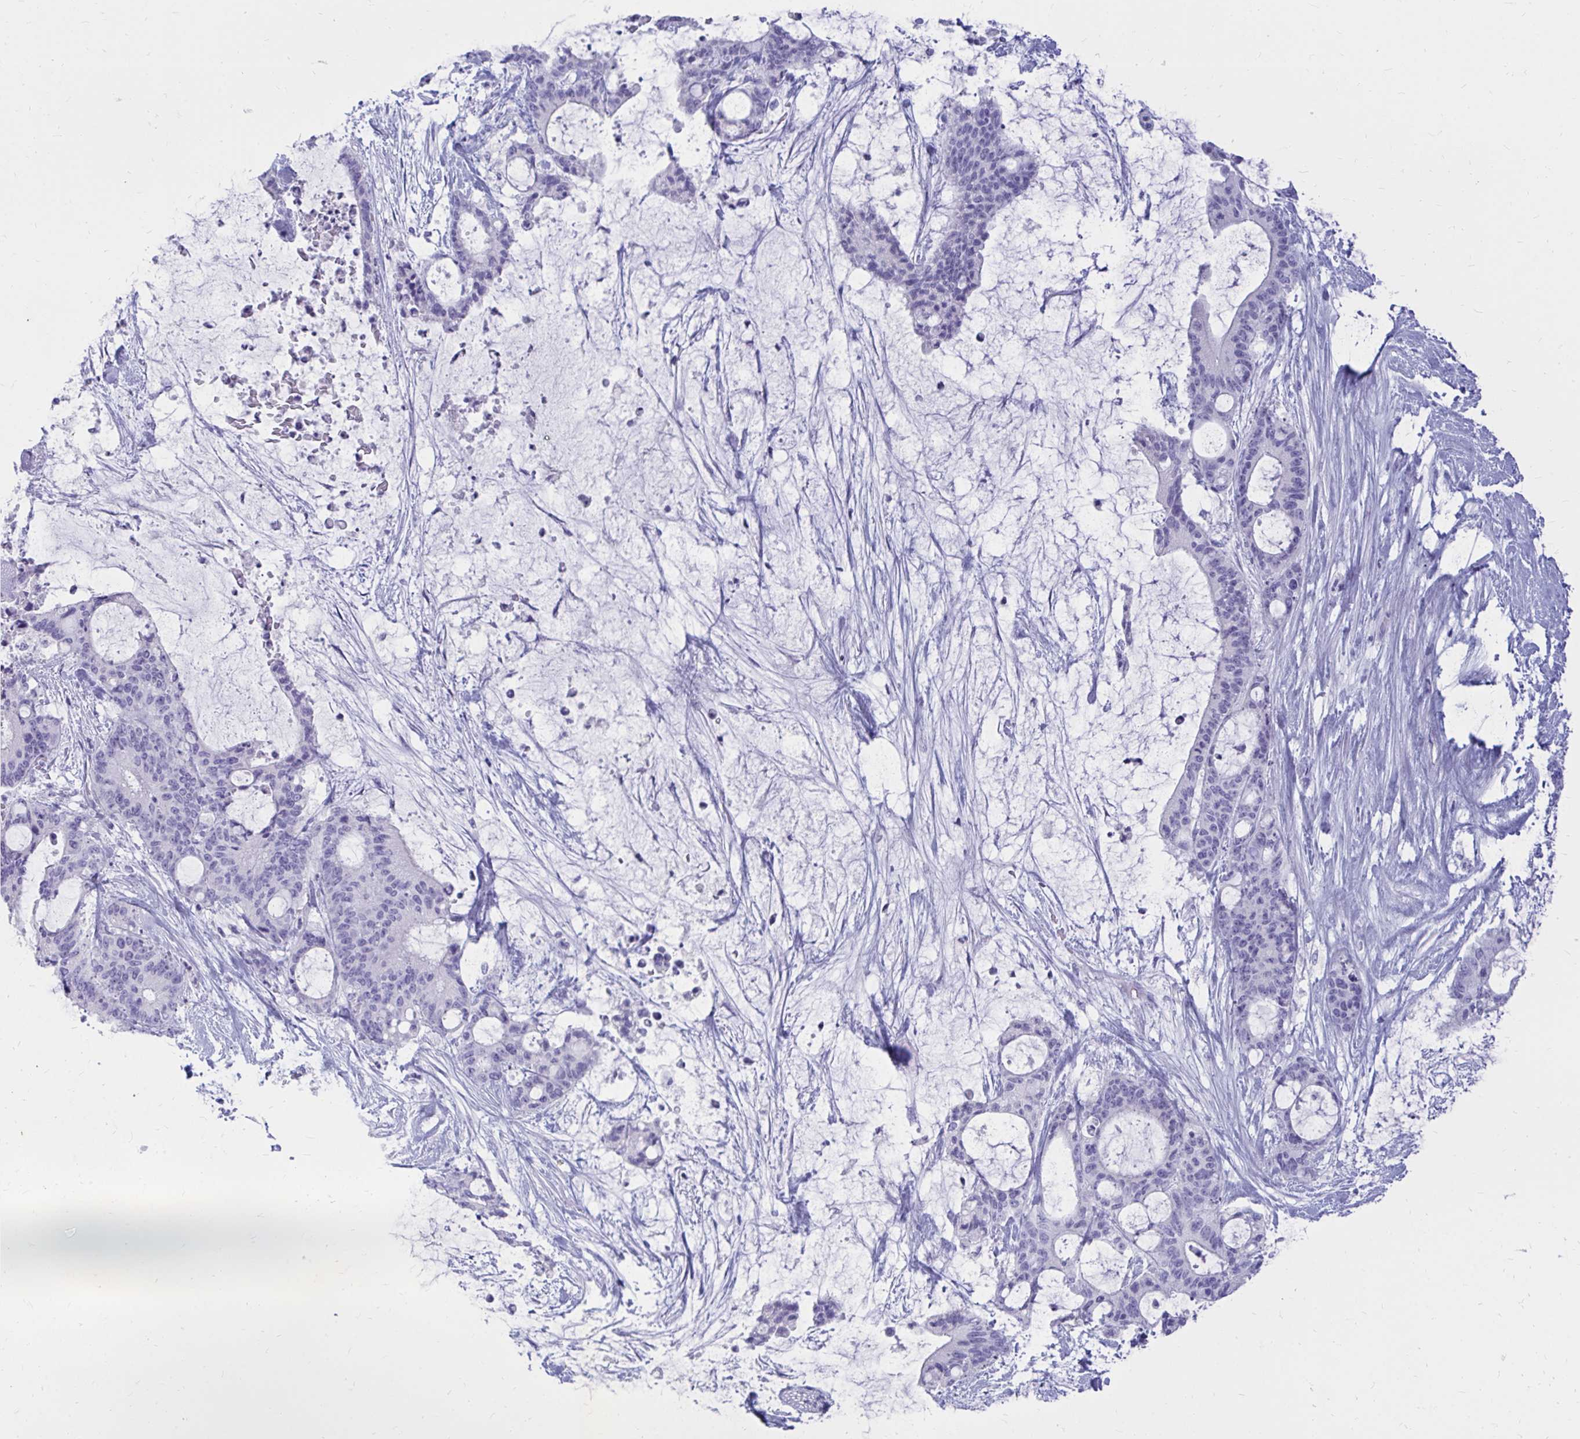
{"staining": {"intensity": "negative", "quantity": "none", "location": "none"}, "tissue": "liver cancer", "cell_type": "Tumor cells", "image_type": "cancer", "snomed": [{"axis": "morphology", "description": "Normal tissue, NOS"}, {"axis": "morphology", "description": "Cholangiocarcinoma"}, {"axis": "topography", "description": "Liver"}, {"axis": "topography", "description": "Peripheral nerve tissue"}], "caption": "The histopathology image shows no staining of tumor cells in liver cancer (cholangiocarcinoma).", "gene": "NANOGNB", "patient": {"sex": "female", "age": 73}}